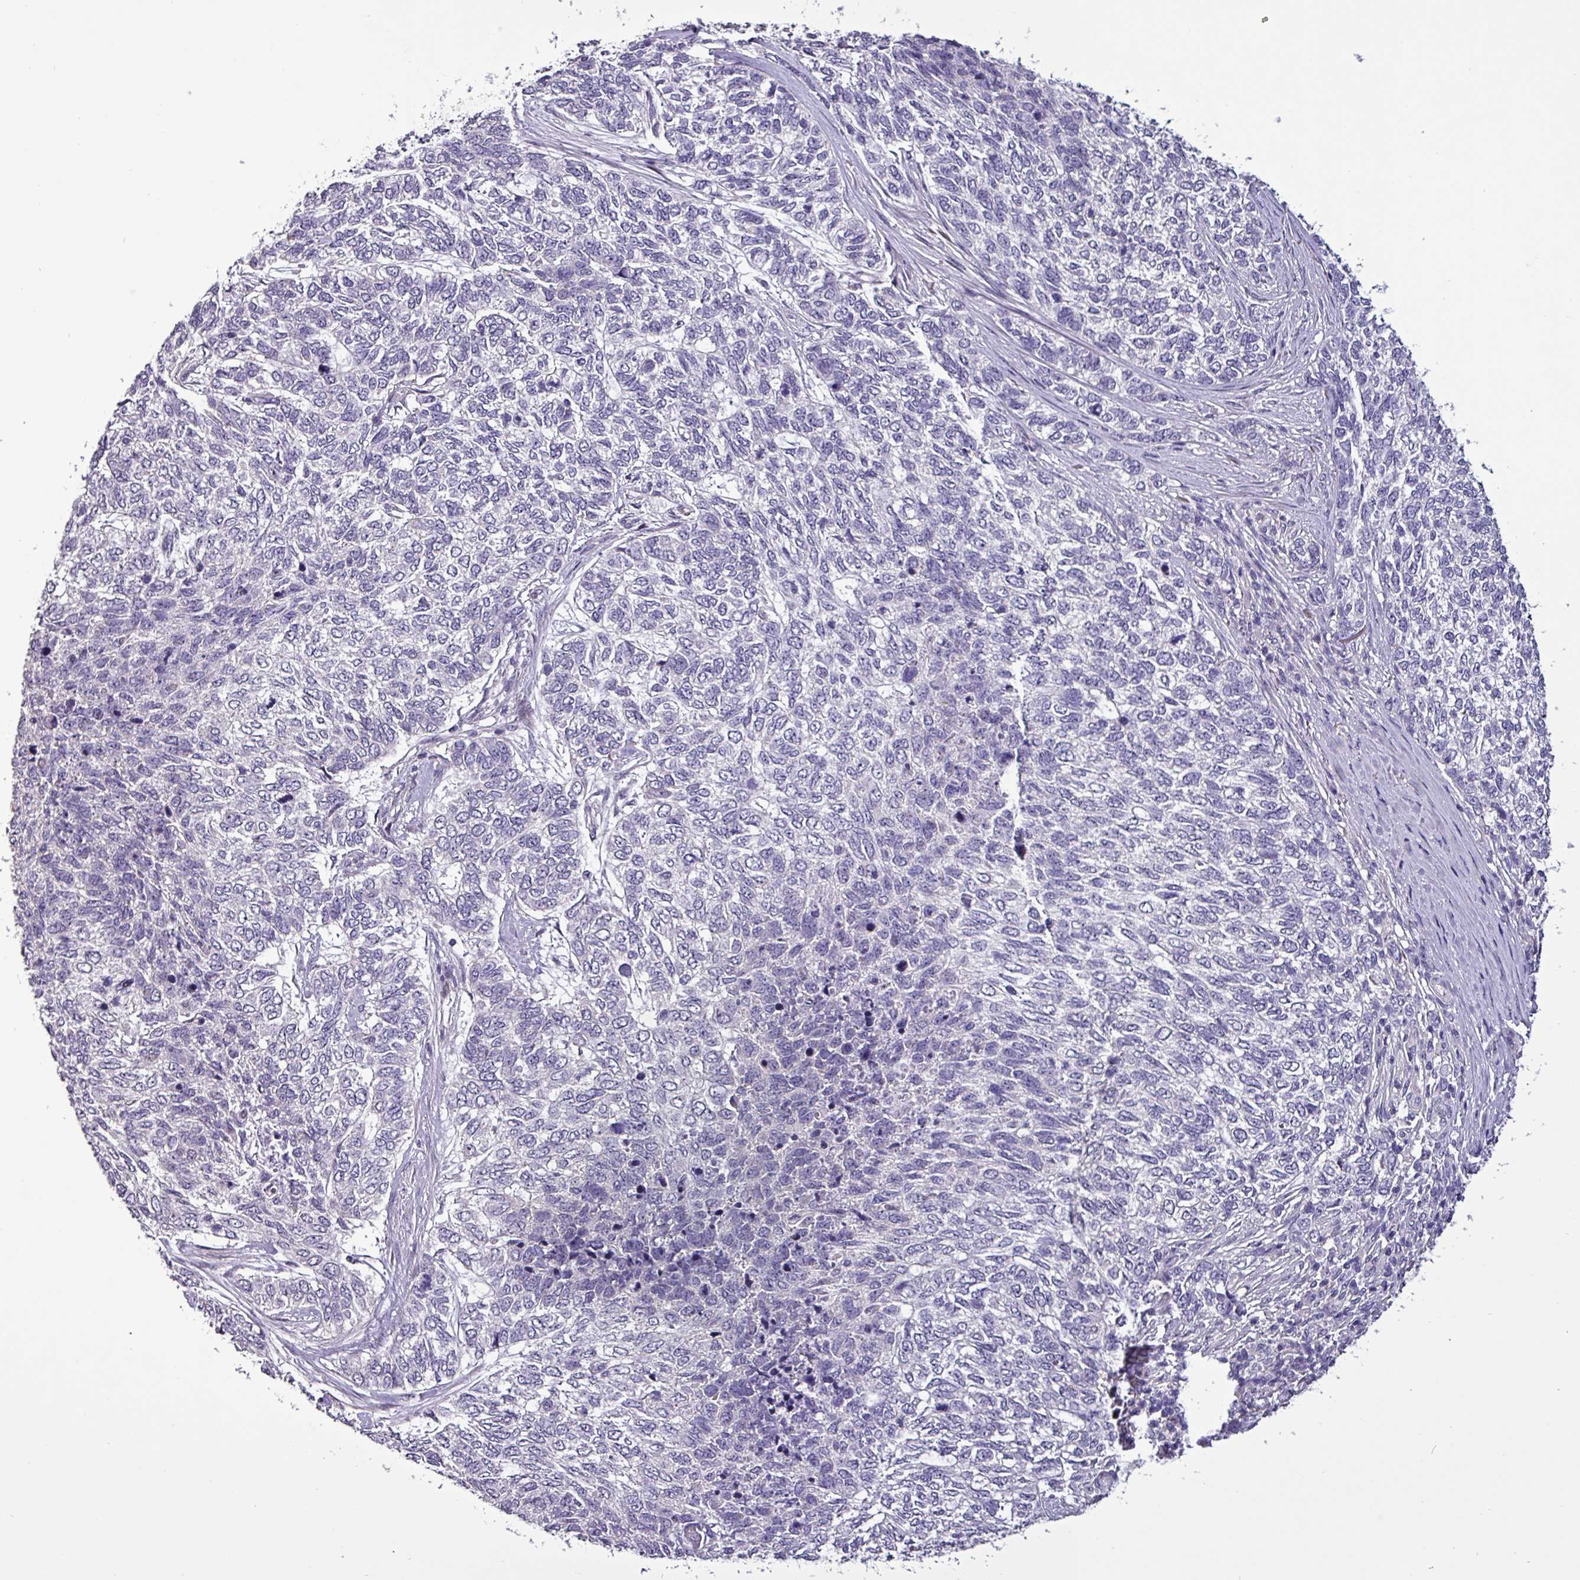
{"staining": {"intensity": "negative", "quantity": "none", "location": "none"}, "tissue": "skin cancer", "cell_type": "Tumor cells", "image_type": "cancer", "snomed": [{"axis": "morphology", "description": "Basal cell carcinoma"}, {"axis": "topography", "description": "Skin"}], "caption": "Immunohistochemistry micrograph of skin cancer stained for a protein (brown), which demonstrates no staining in tumor cells. Brightfield microscopy of IHC stained with DAB (3,3'-diaminobenzidine) (brown) and hematoxylin (blue), captured at high magnification.", "gene": "GRAPL", "patient": {"sex": "female", "age": 65}}